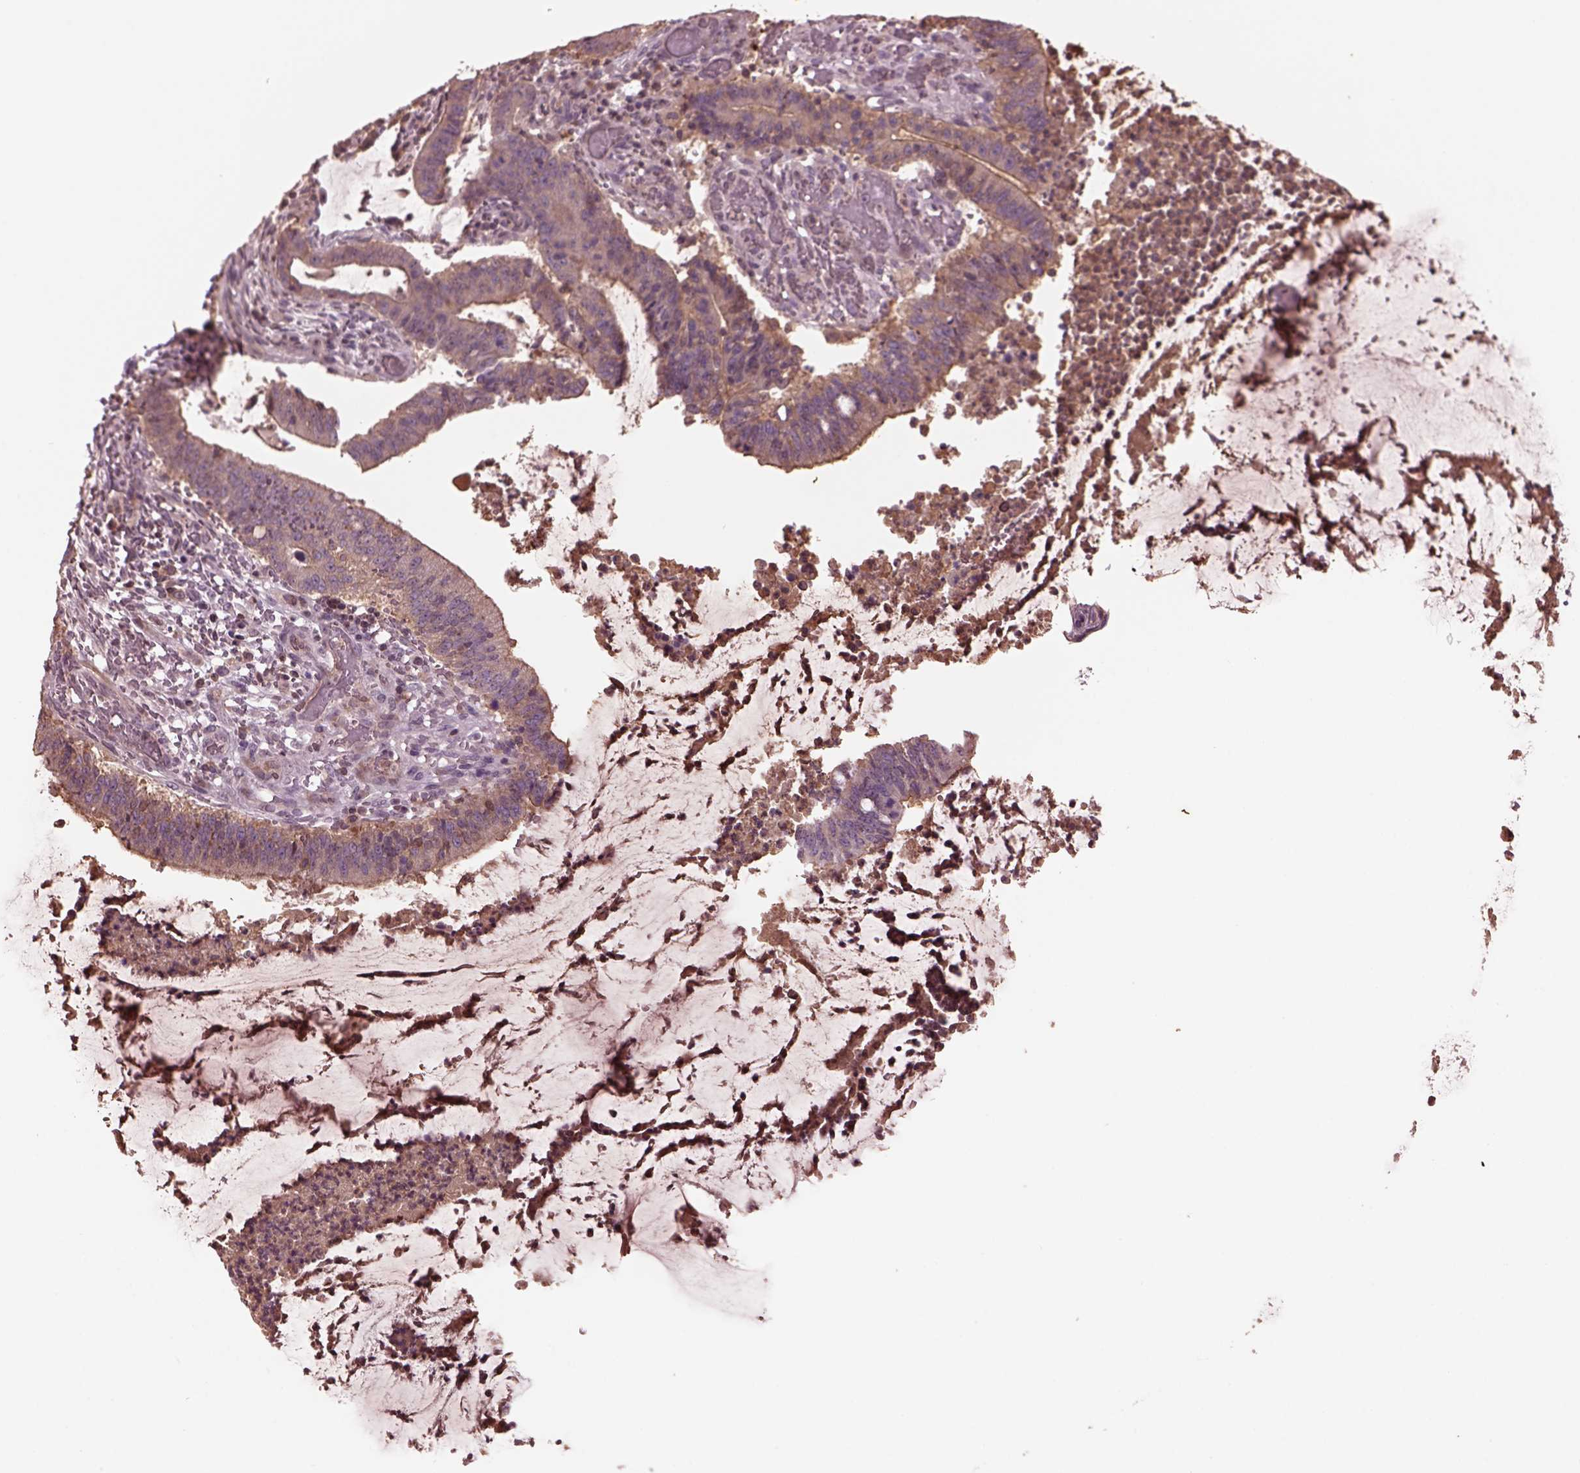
{"staining": {"intensity": "moderate", "quantity": ">75%", "location": "cytoplasmic/membranous"}, "tissue": "colorectal cancer", "cell_type": "Tumor cells", "image_type": "cancer", "snomed": [{"axis": "morphology", "description": "Adenocarcinoma, NOS"}, {"axis": "topography", "description": "Colon"}], "caption": "Colorectal adenocarcinoma stained with immunohistochemistry (IHC) demonstrates moderate cytoplasmic/membranous staining in about >75% of tumor cells.", "gene": "PTX4", "patient": {"sex": "female", "age": 43}}